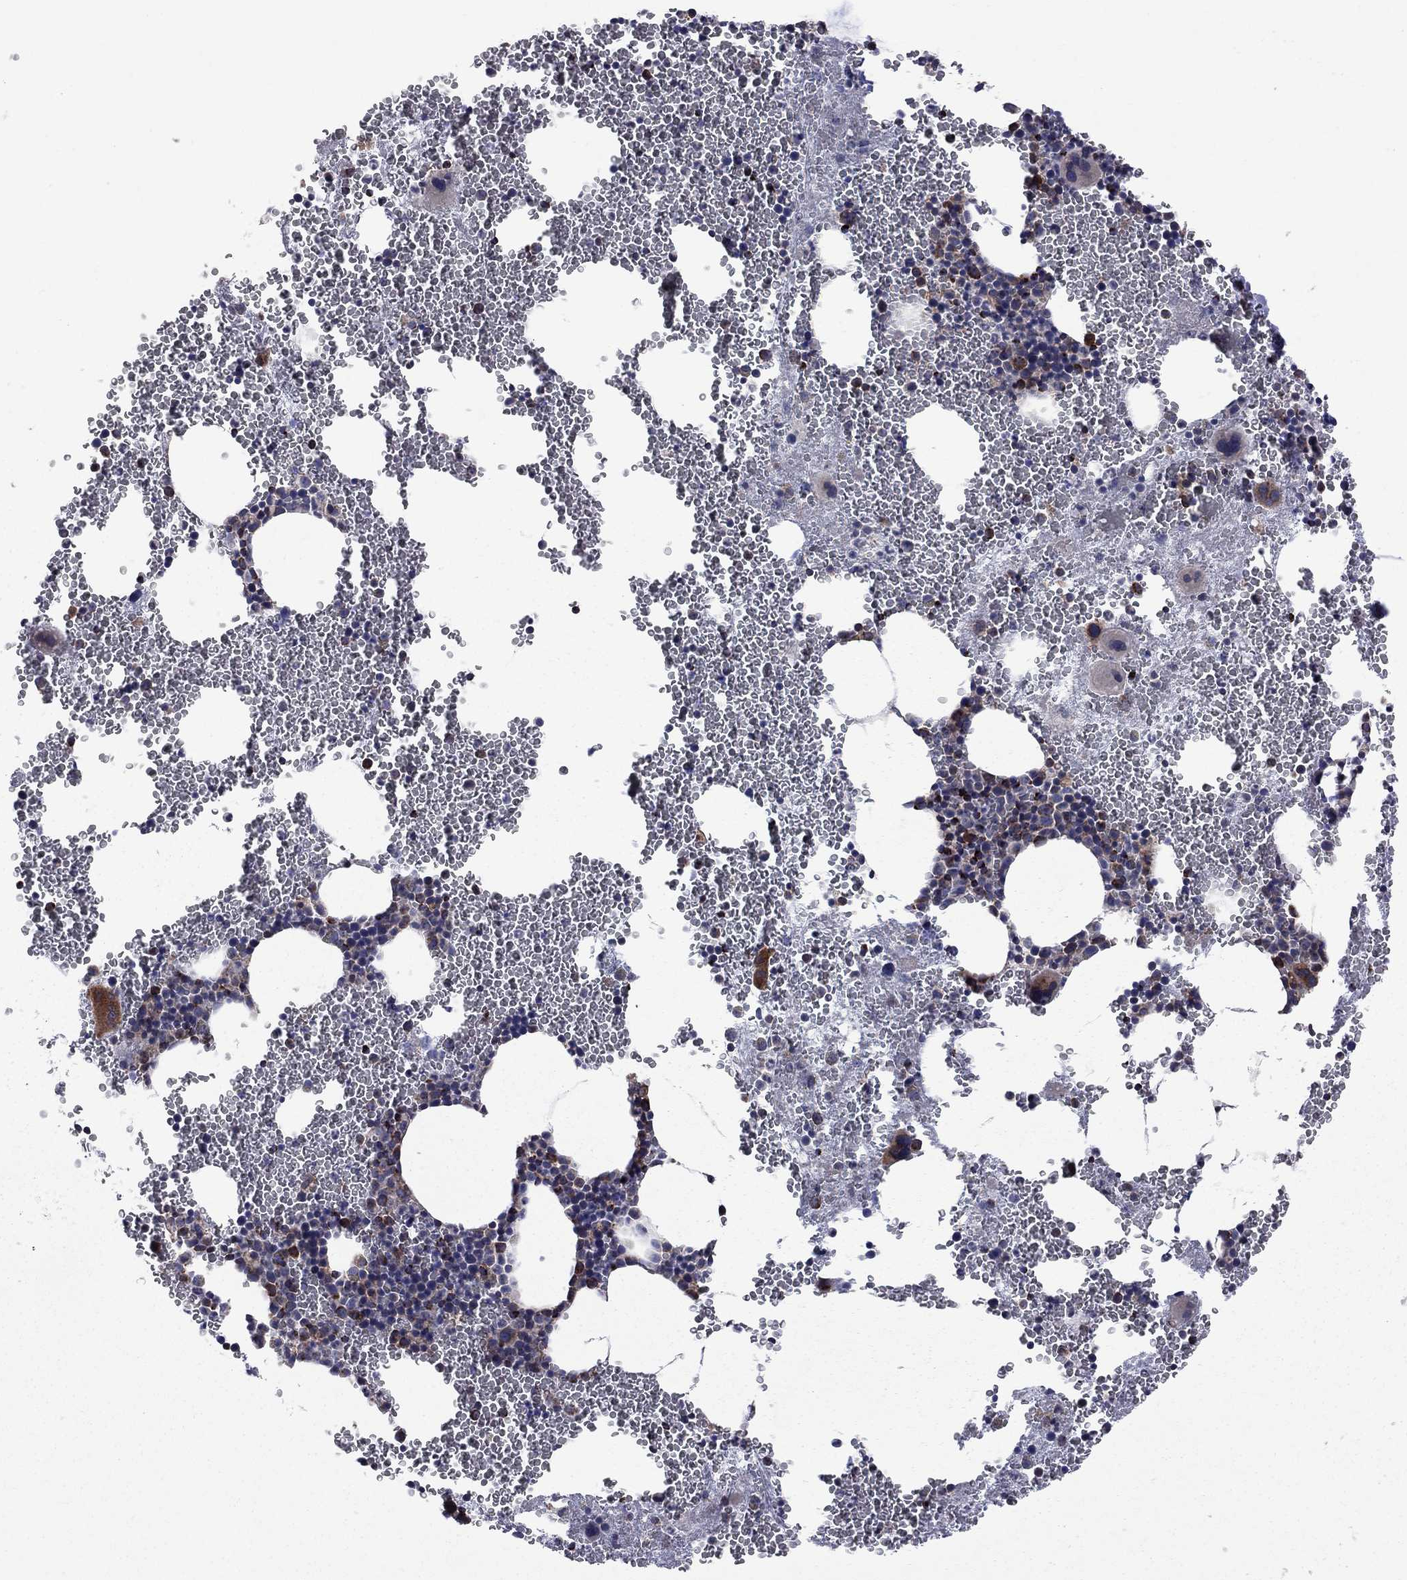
{"staining": {"intensity": "strong", "quantity": "<25%", "location": "cytoplasmic/membranous"}, "tissue": "bone marrow", "cell_type": "Hematopoietic cells", "image_type": "normal", "snomed": [{"axis": "morphology", "description": "Normal tissue, NOS"}, {"axis": "topography", "description": "Bone marrow"}], "caption": "Protein analysis of normal bone marrow exhibits strong cytoplasmic/membranous positivity in about <25% of hematopoietic cells.", "gene": "CLPTM1", "patient": {"sex": "male", "age": 50}}